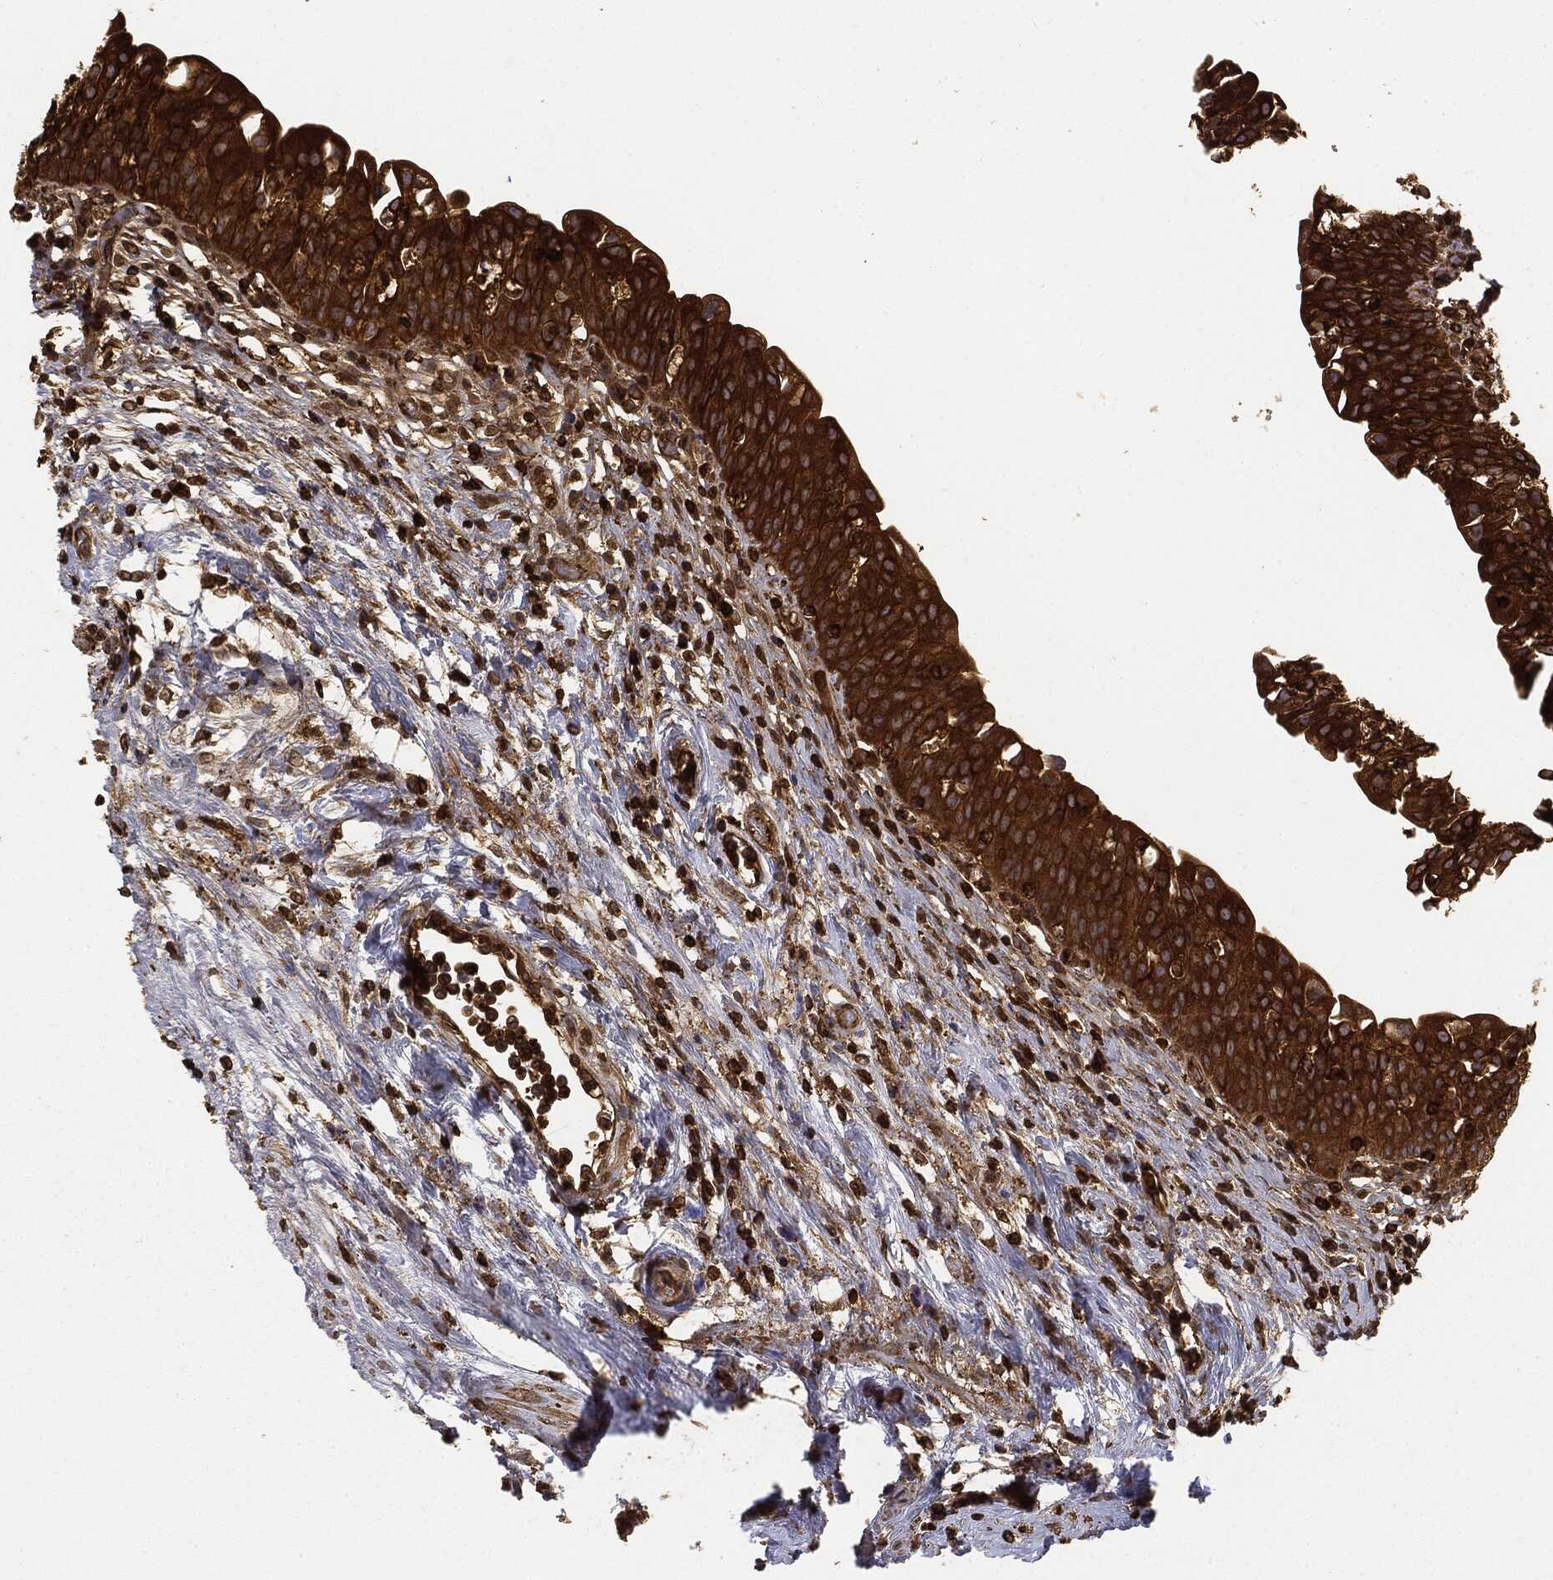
{"staining": {"intensity": "strong", "quantity": ">75%", "location": "cytoplasmic/membranous"}, "tissue": "urinary bladder", "cell_type": "Urothelial cells", "image_type": "normal", "snomed": [{"axis": "morphology", "description": "Normal tissue, NOS"}, {"axis": "topography", "description": "Urinary bladder"}], "caption": "Immunohistochemical staining of benign urinary bladder demonstrates high levels of strong cytoplasmic/membranous expression in approximately >75% of urothelial cells.", "gene": "WDR1", "patient": {"sex": "male", "age": 76}}